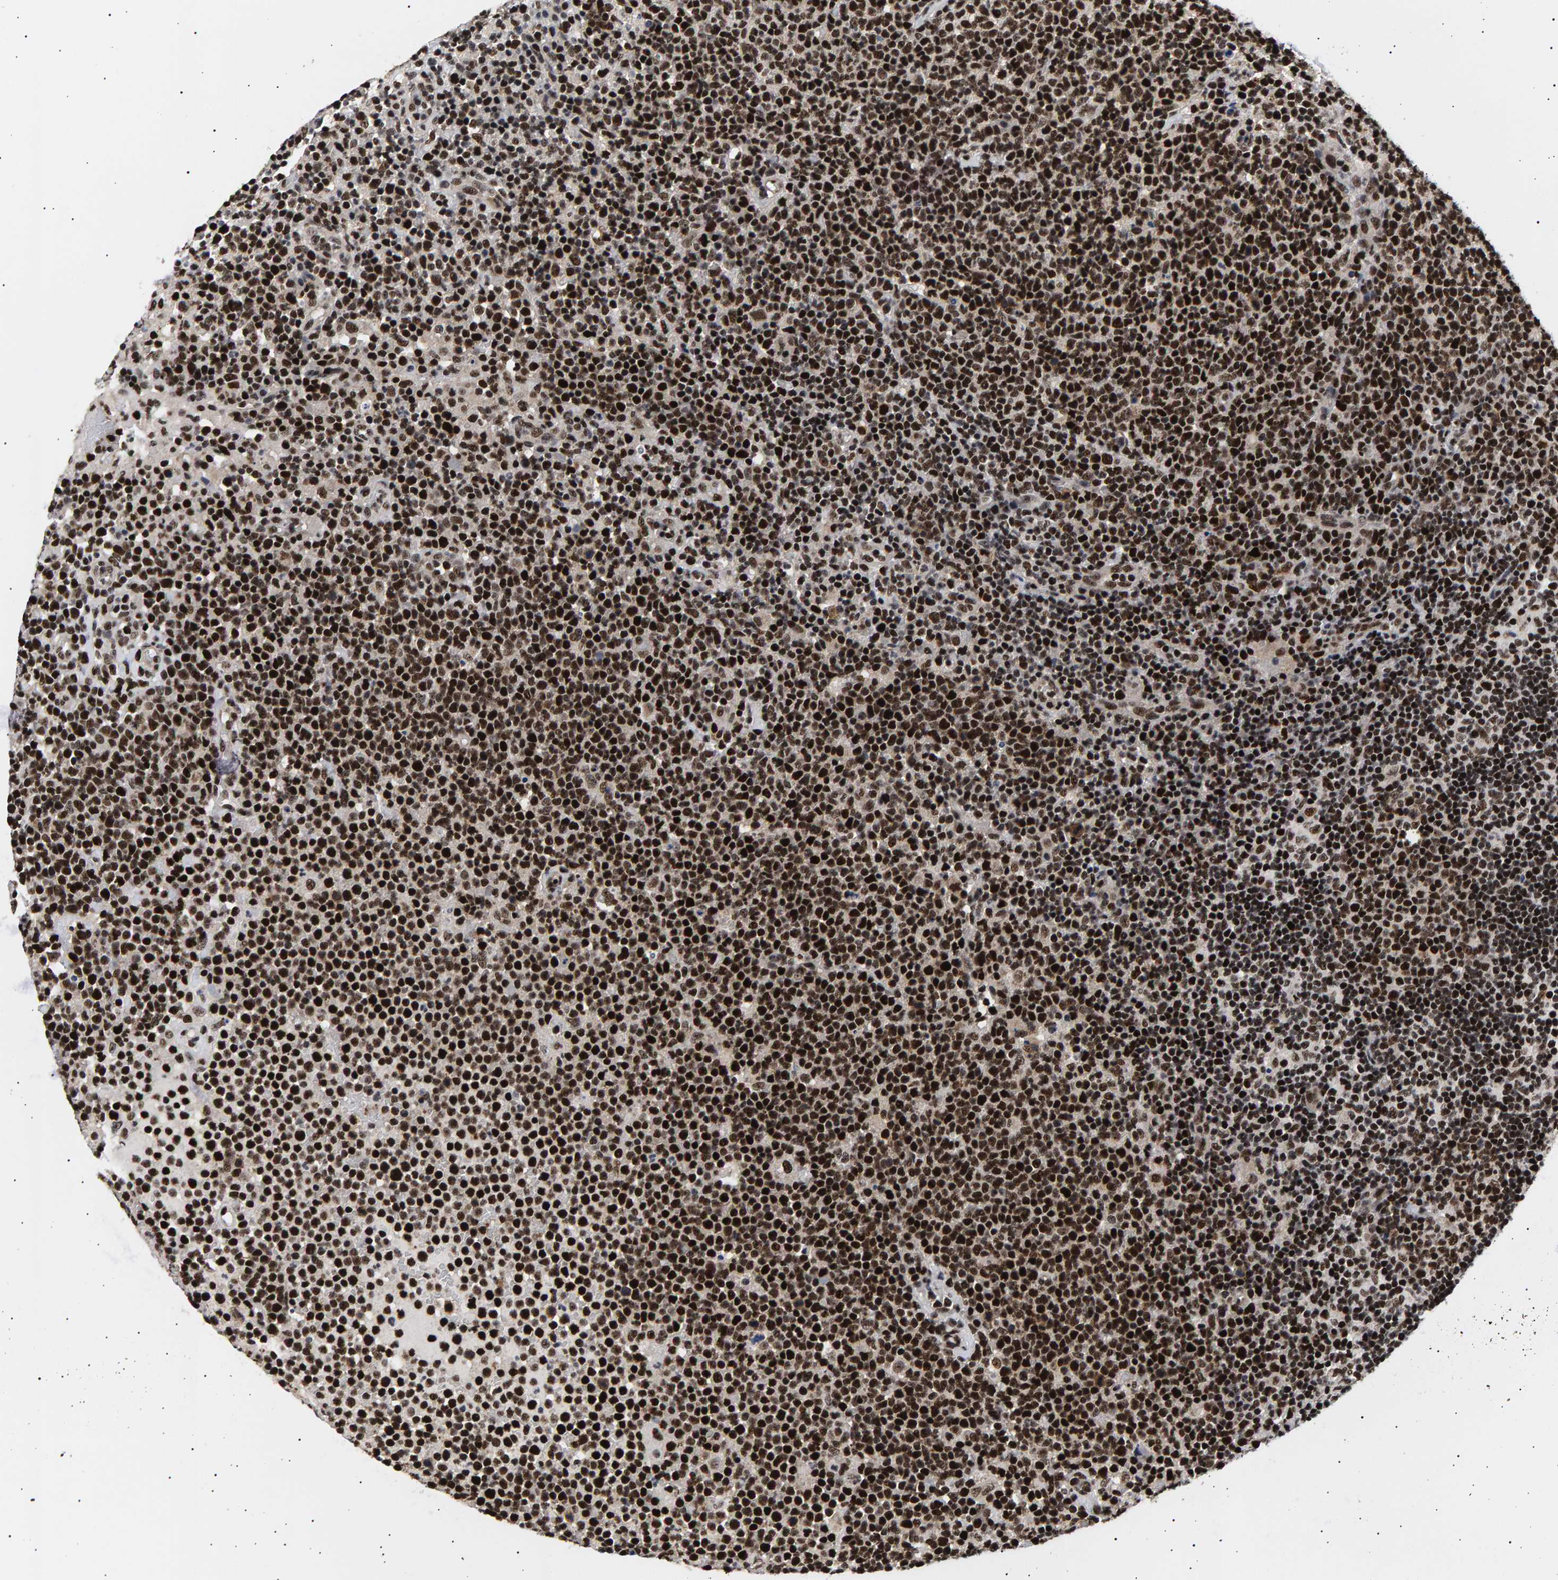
{"staining": {"intensity": "strong", "quantity": ">75%", "location": "nuclear"}, "tissue": "lymphoma", "cell_type": "Tumor cells", "image_type": "cancer", "snomed": [{"axis": "morphology", "description": "Malignant lymphoma, non-Hodgkin's type, High grade"}, {"axis": "topography", "description": "Lymph node"}], "caption": "Immunohistochemistry (IHC) of human high-grade malignant lymphoma, non-Hodgkin's type demonstrates high levels of strong nuclear expression in about >75% of tumor cells.", "gene": "ANKRD40", "patient": {"sex": "male", "age": 61}}